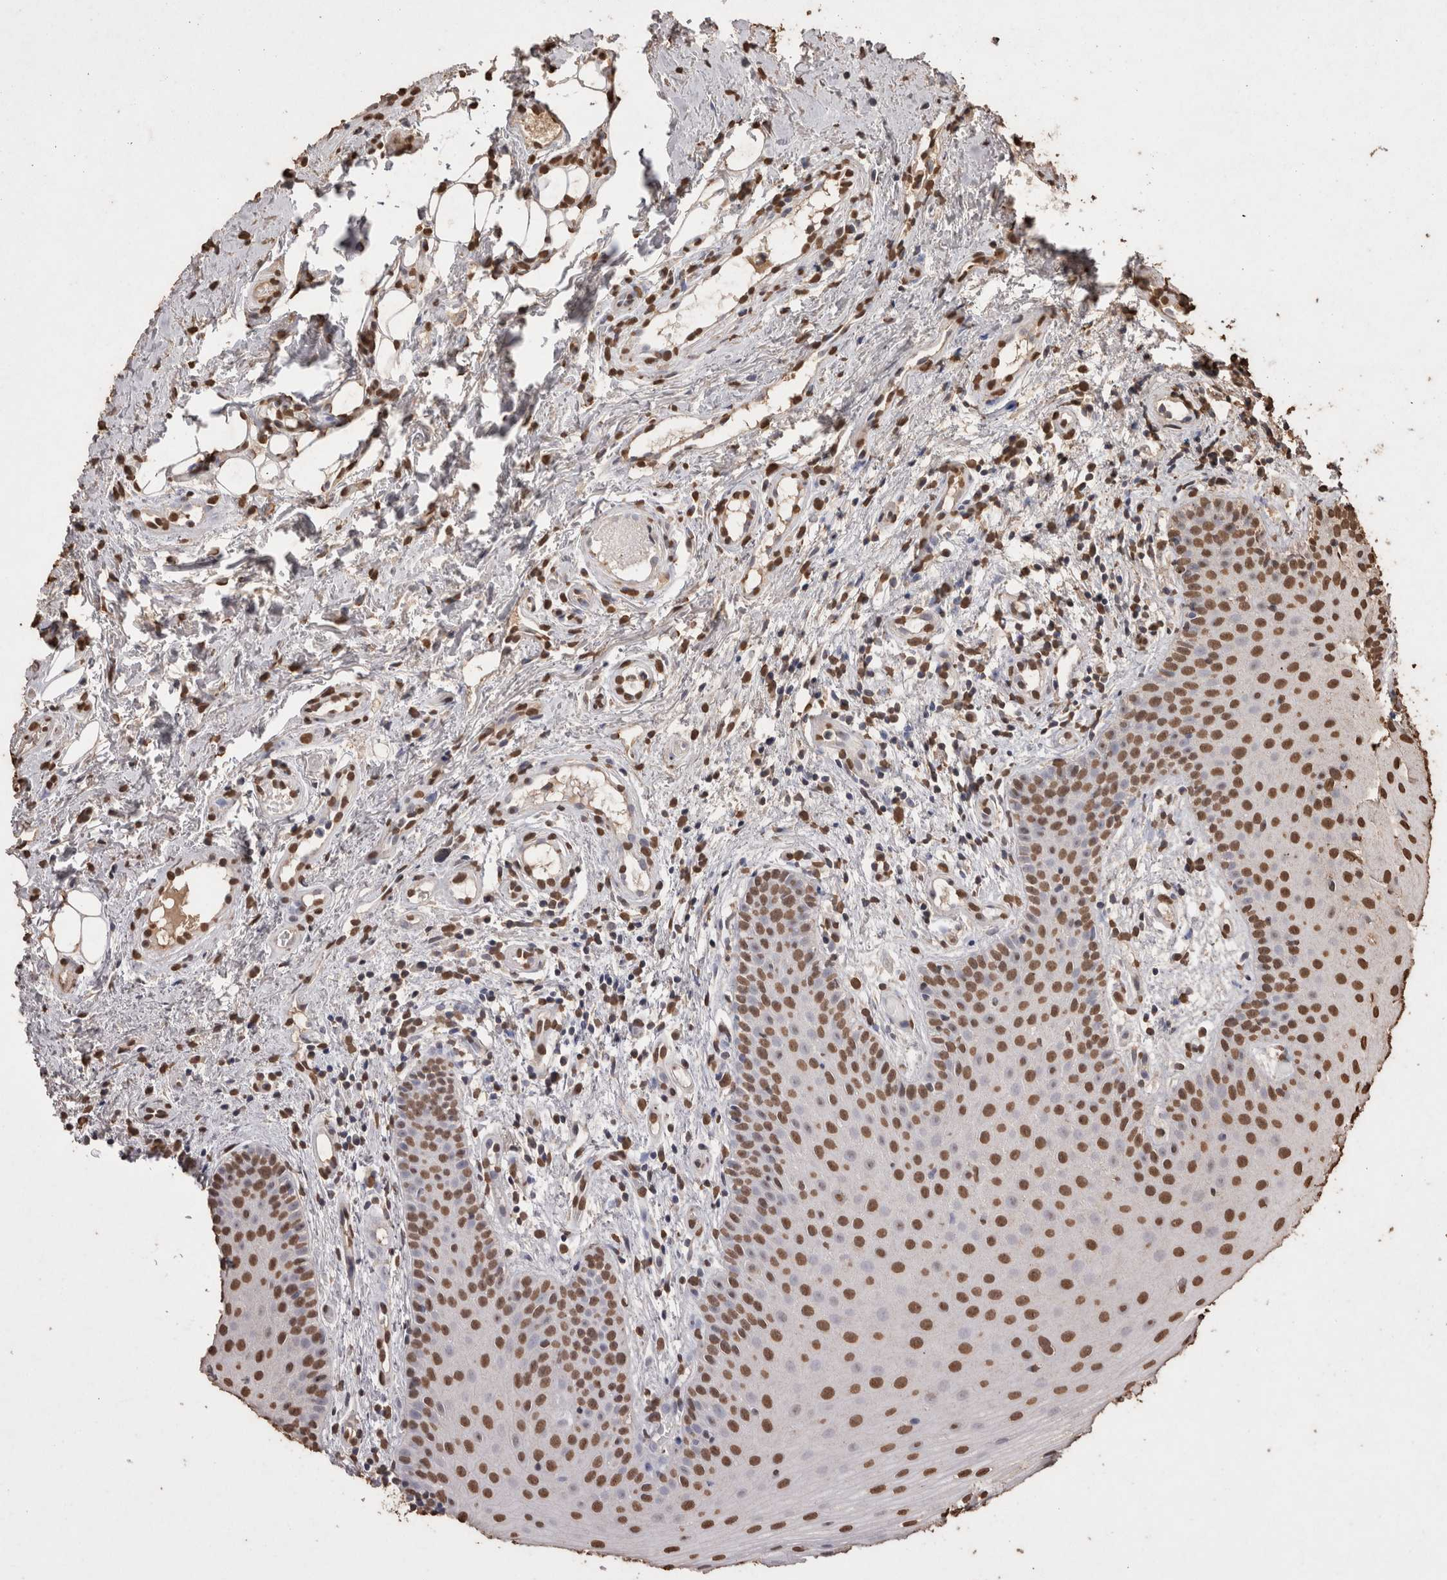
{"staining": {"intensity": "moderate", "quantity": ">75%", "location": "nuclear"}, "tissue": "oral mucosa", "cell_type": "Squamous epithelial cells", "image_type": "normal", "snomed": [{"axis": "morphology", "description": "Normal tissue, NOS"}, {"axis": "topography", "description": "Oral tissue"}], "caption": "IHC micrograph of benign oral mucosa stained for a protein (brown), which reveals medium levels of moderate nuclear positivity in about >75% of squamous epithelial cells.", "gene": "POU5F1", "patient": {"sex": "male", "age": 60}}